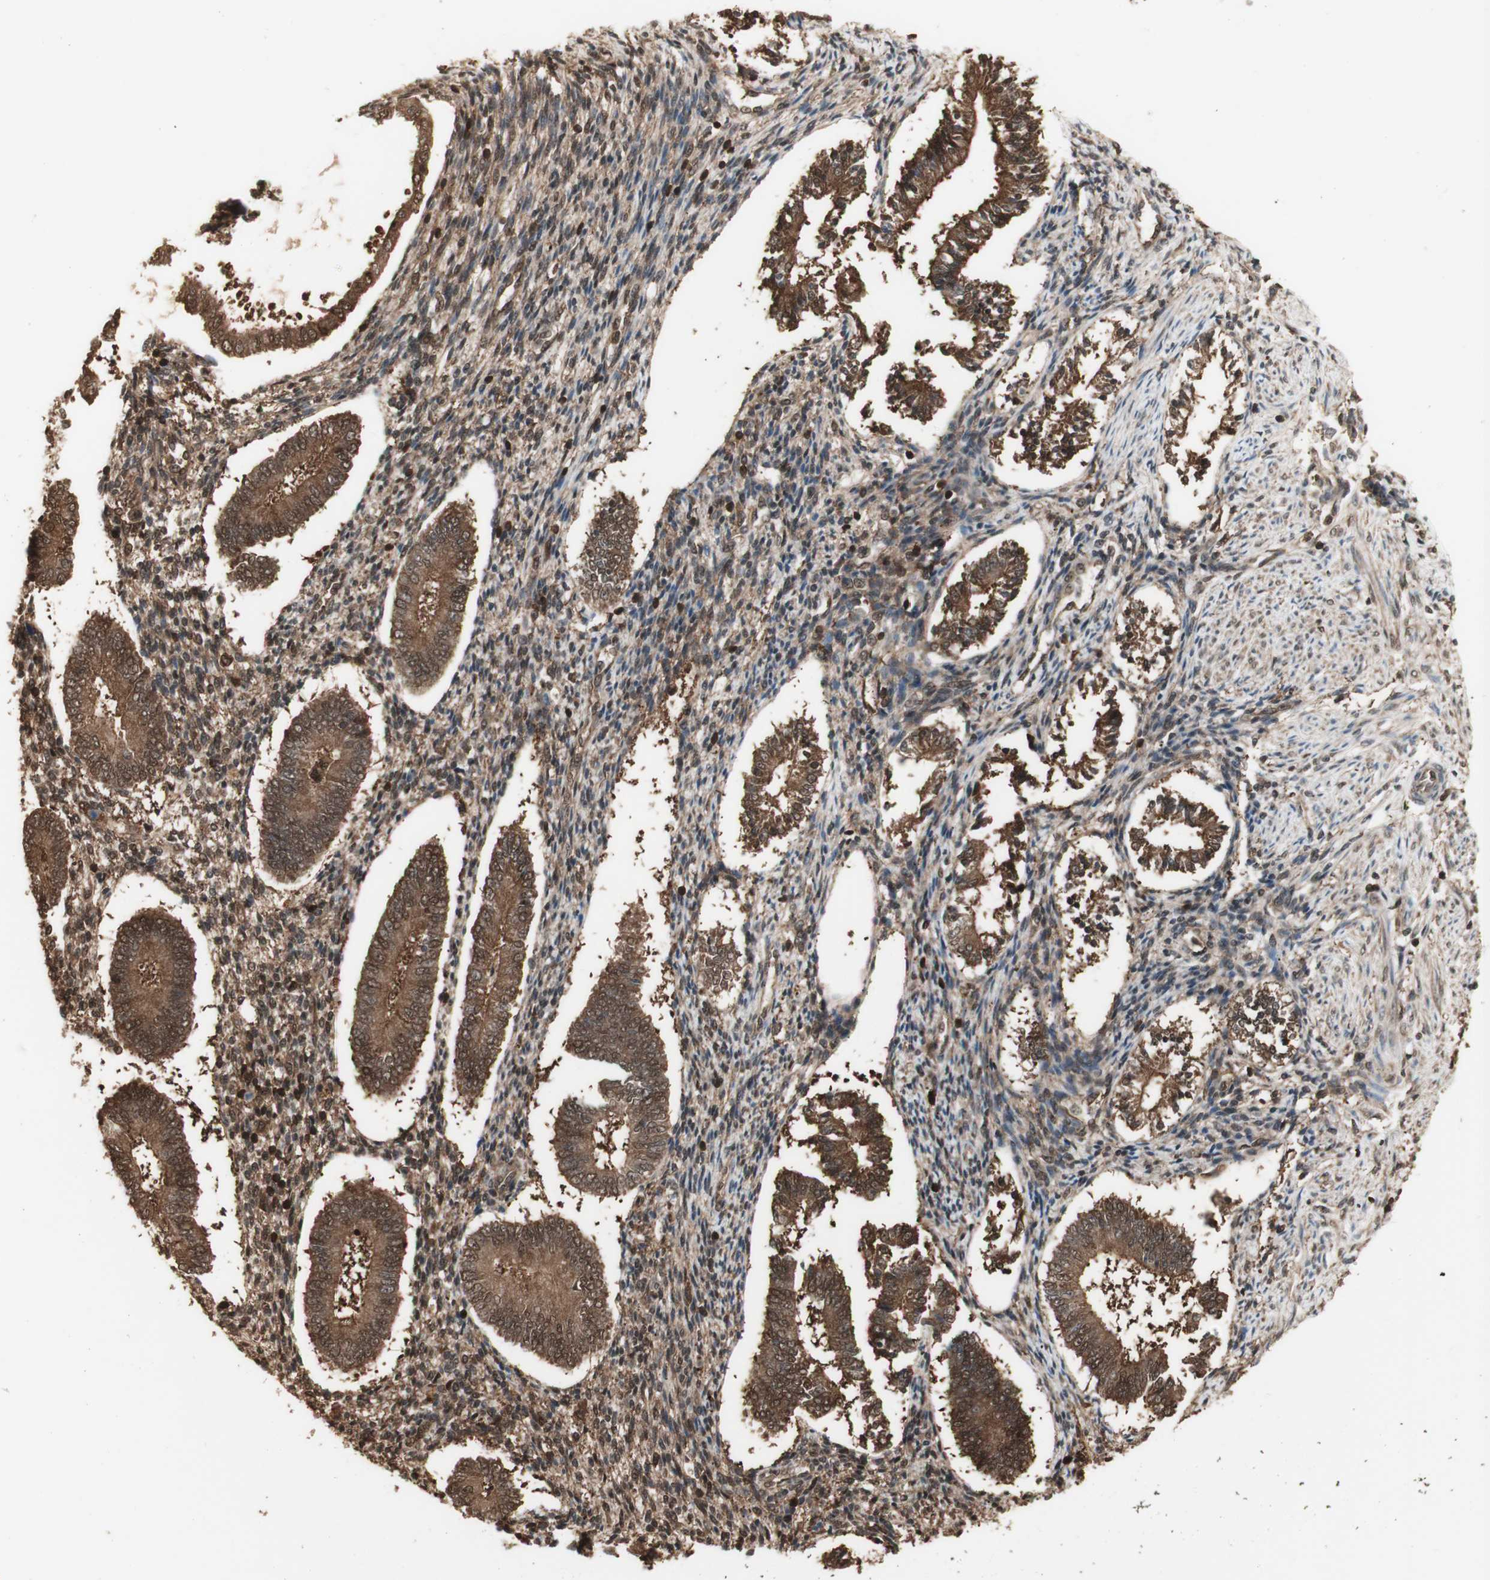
{"staining": {"intensity": "moderate", "quantity": ">75%", "location": "cytoplasmic/membranous,nuclear"}, "tissue": "endometrium", "cell_type": "Cells in endometrial stroma", "image_type": "normal", "snomed": [{"axis": "morphology", "description": "Normal tissue, NOS"}, {"axis": "topography", "description": "Endometrium"}], "caption": "Immunohistochemical staining of normal endometrium shows >75% levels of moderate cytoplasmic/membranous,nuclear protein positivity in approximately >75% of cells in endometrial stroma. (brown staining indicates protein expression, while blue staining denotes nuclei).", "gene": "YWHAB", "patient": {"sex": "female", "age": 42}}